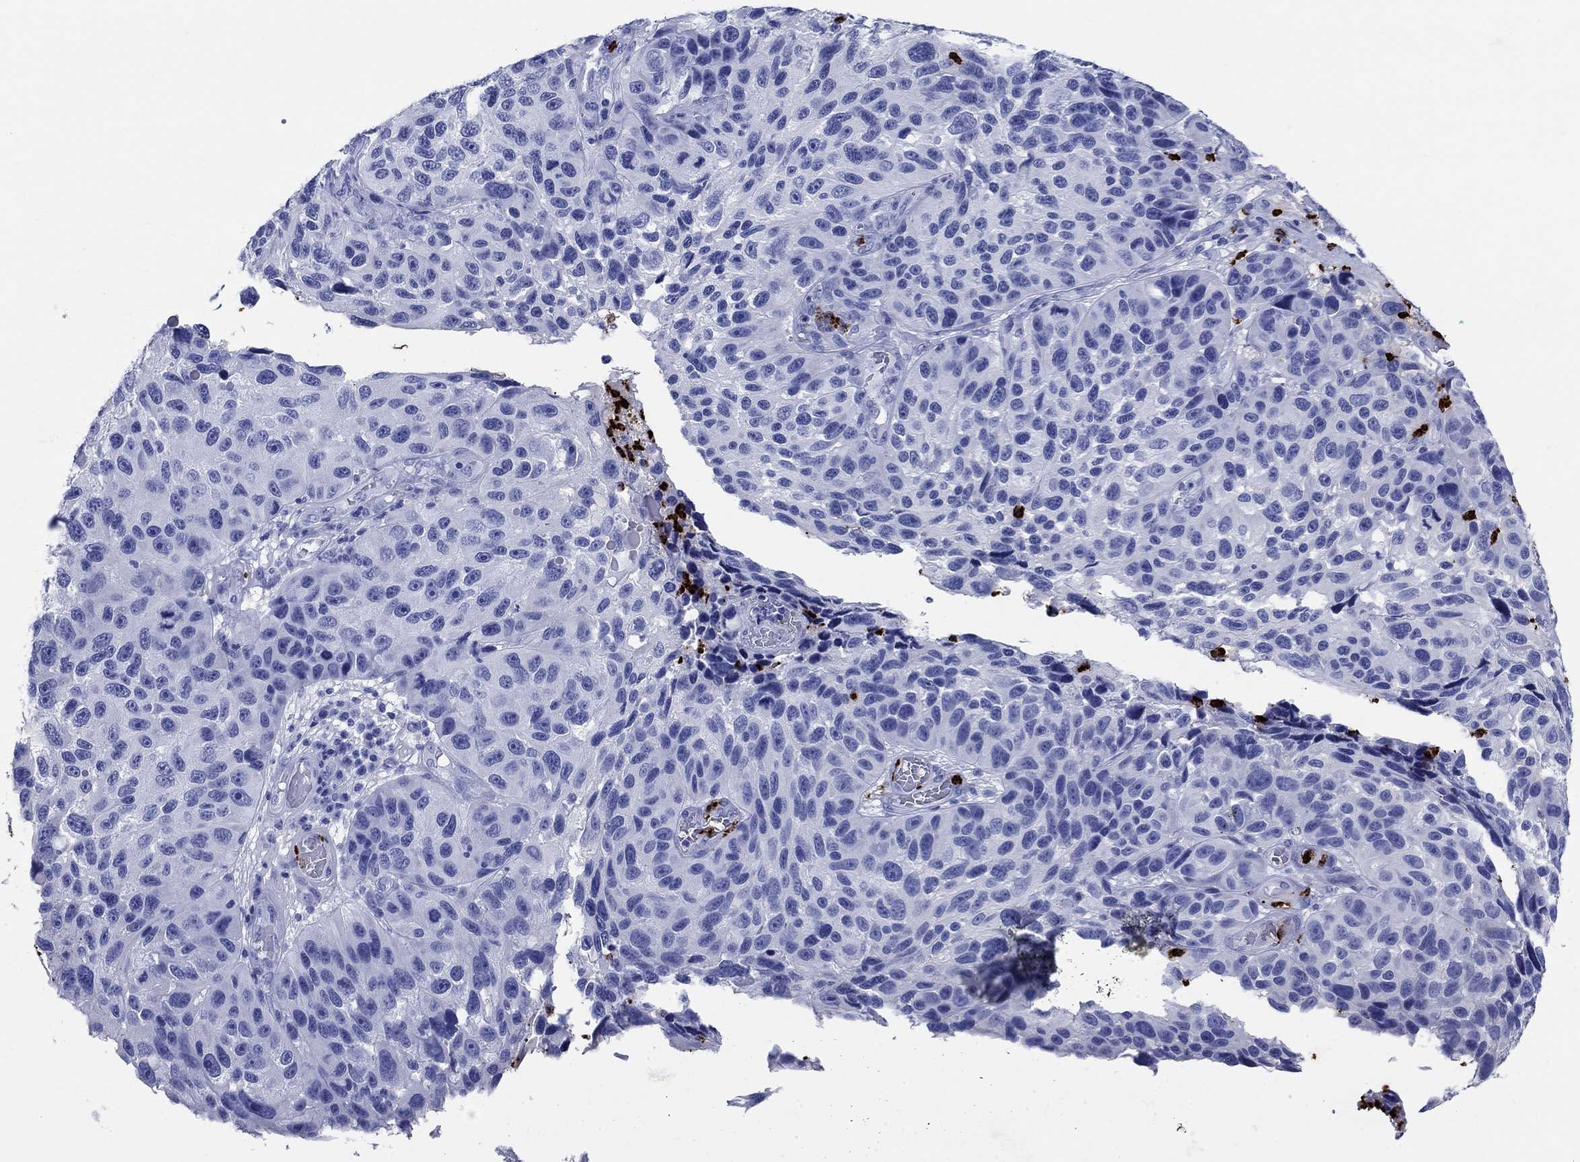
{"staining": {"intensity": "negative", "quantity": "none", "location": "none"}, "tissue": "melanoma", "cell_type": "Tumor cells", "image_type": "cancer", "snomed": [{"axis": "morphology", "description": "Malignant melanoma, NOS"}, {"axis": "topography", "description": "Skin"}], "caption": "Human malignant melanoma stained for a protein using immunohistochemistry displays no staining in tumor cells.", "gene": "AZU1", "patient": {"sex": "male", "age": 53}}